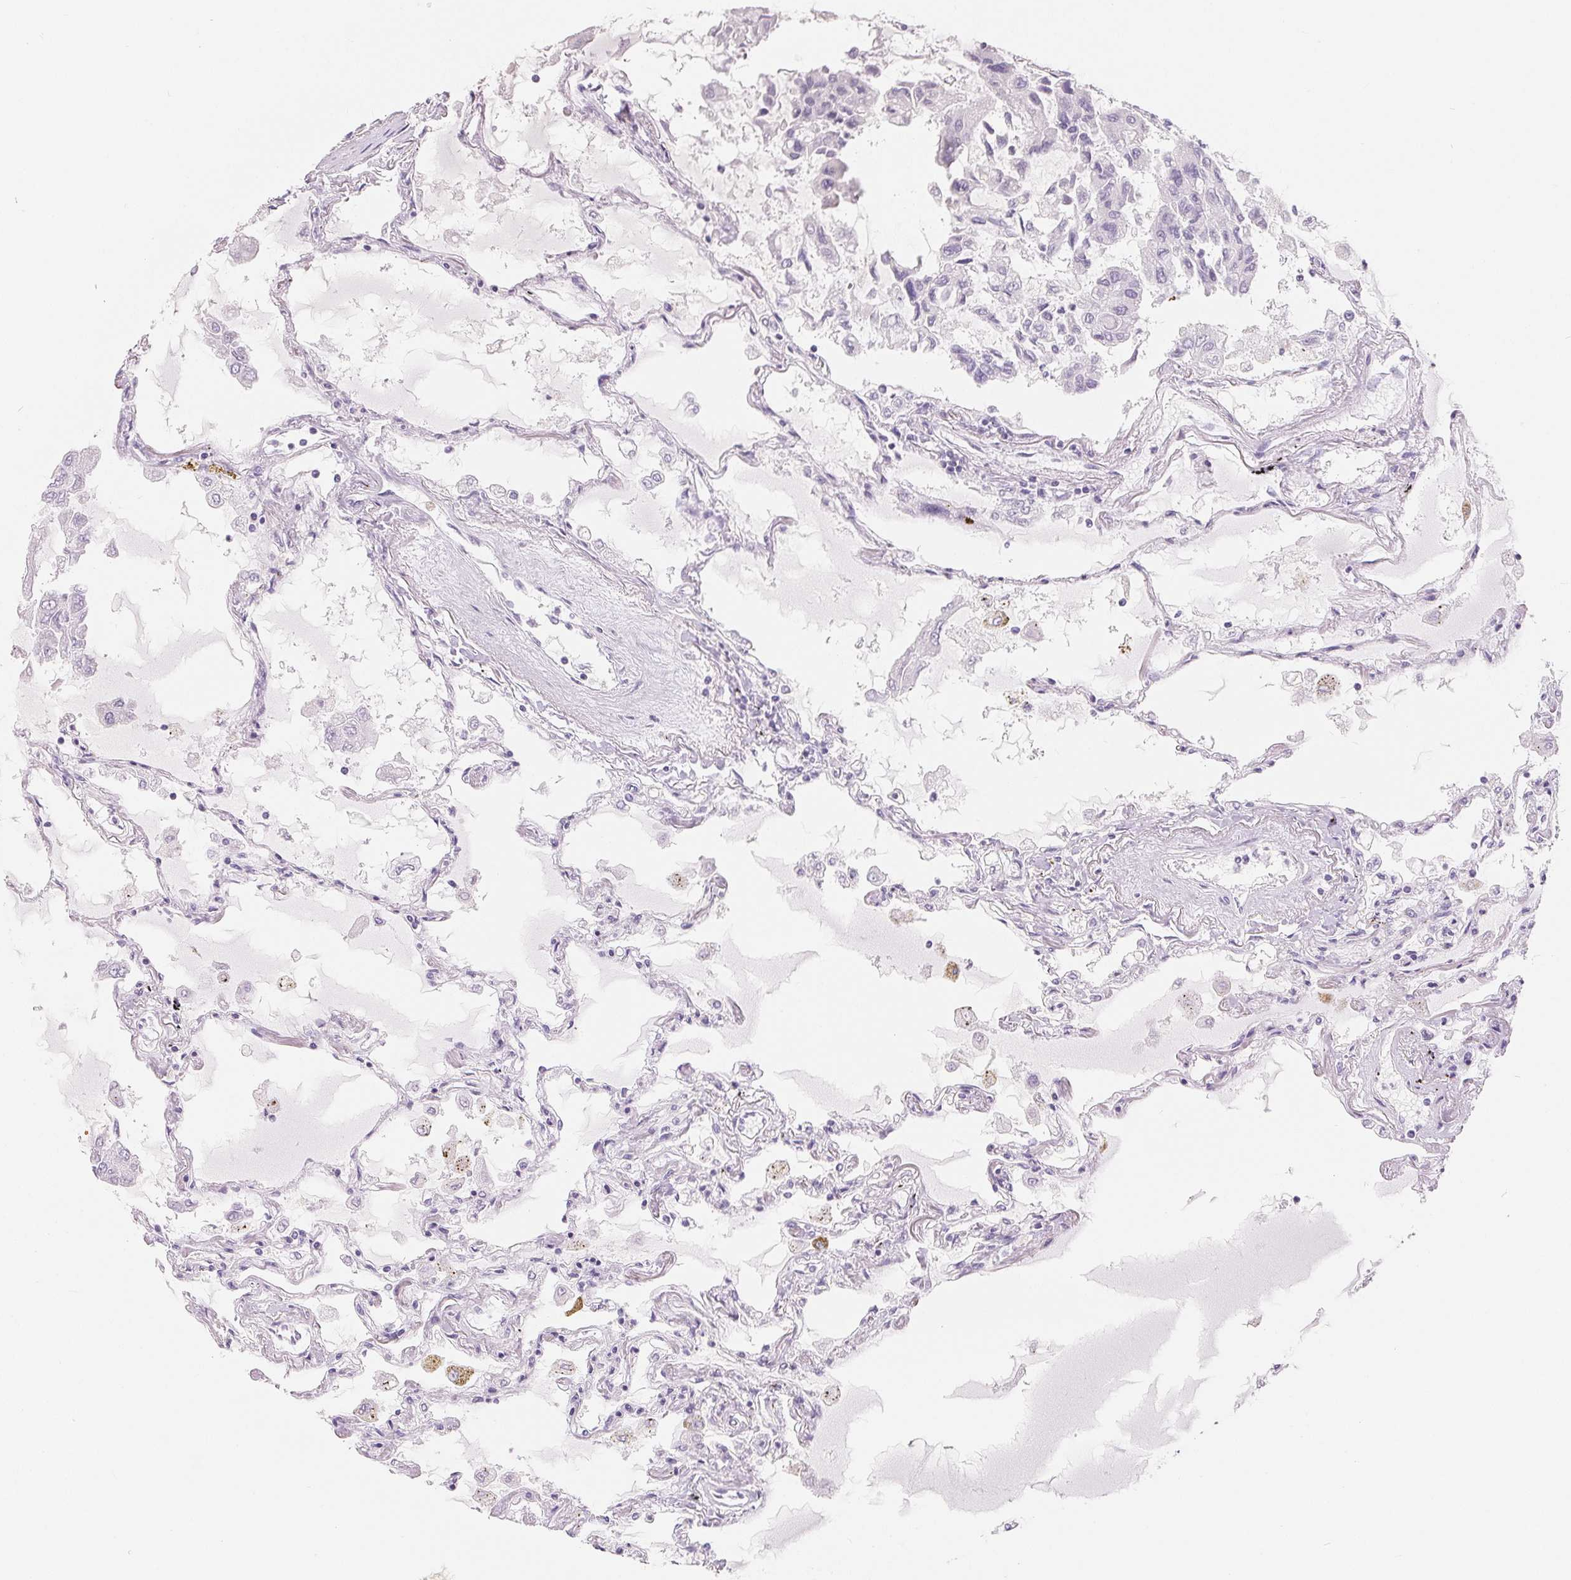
{"staining": {"intensity": "negative", "quantity": "none", "location": "none"}, "tissue": "lung", "cell_type": "Alveolar cells", "image_type": "normal", "snomed": [{"axis": "morphology", "description": "Normal tissue, NOS"}, {"axis": "morphology", "description": "Adenocarcinoma, NOS"}, {"axis": "topography", "description": "Cartilage tissue"}, {"axis": "topography", "description": "Lung"}], "caption": "Alveolar cells show no significant protein staining in normal lung.", "gene": "SPACA5B", "patient": {"sex": "female", "age": 67}}